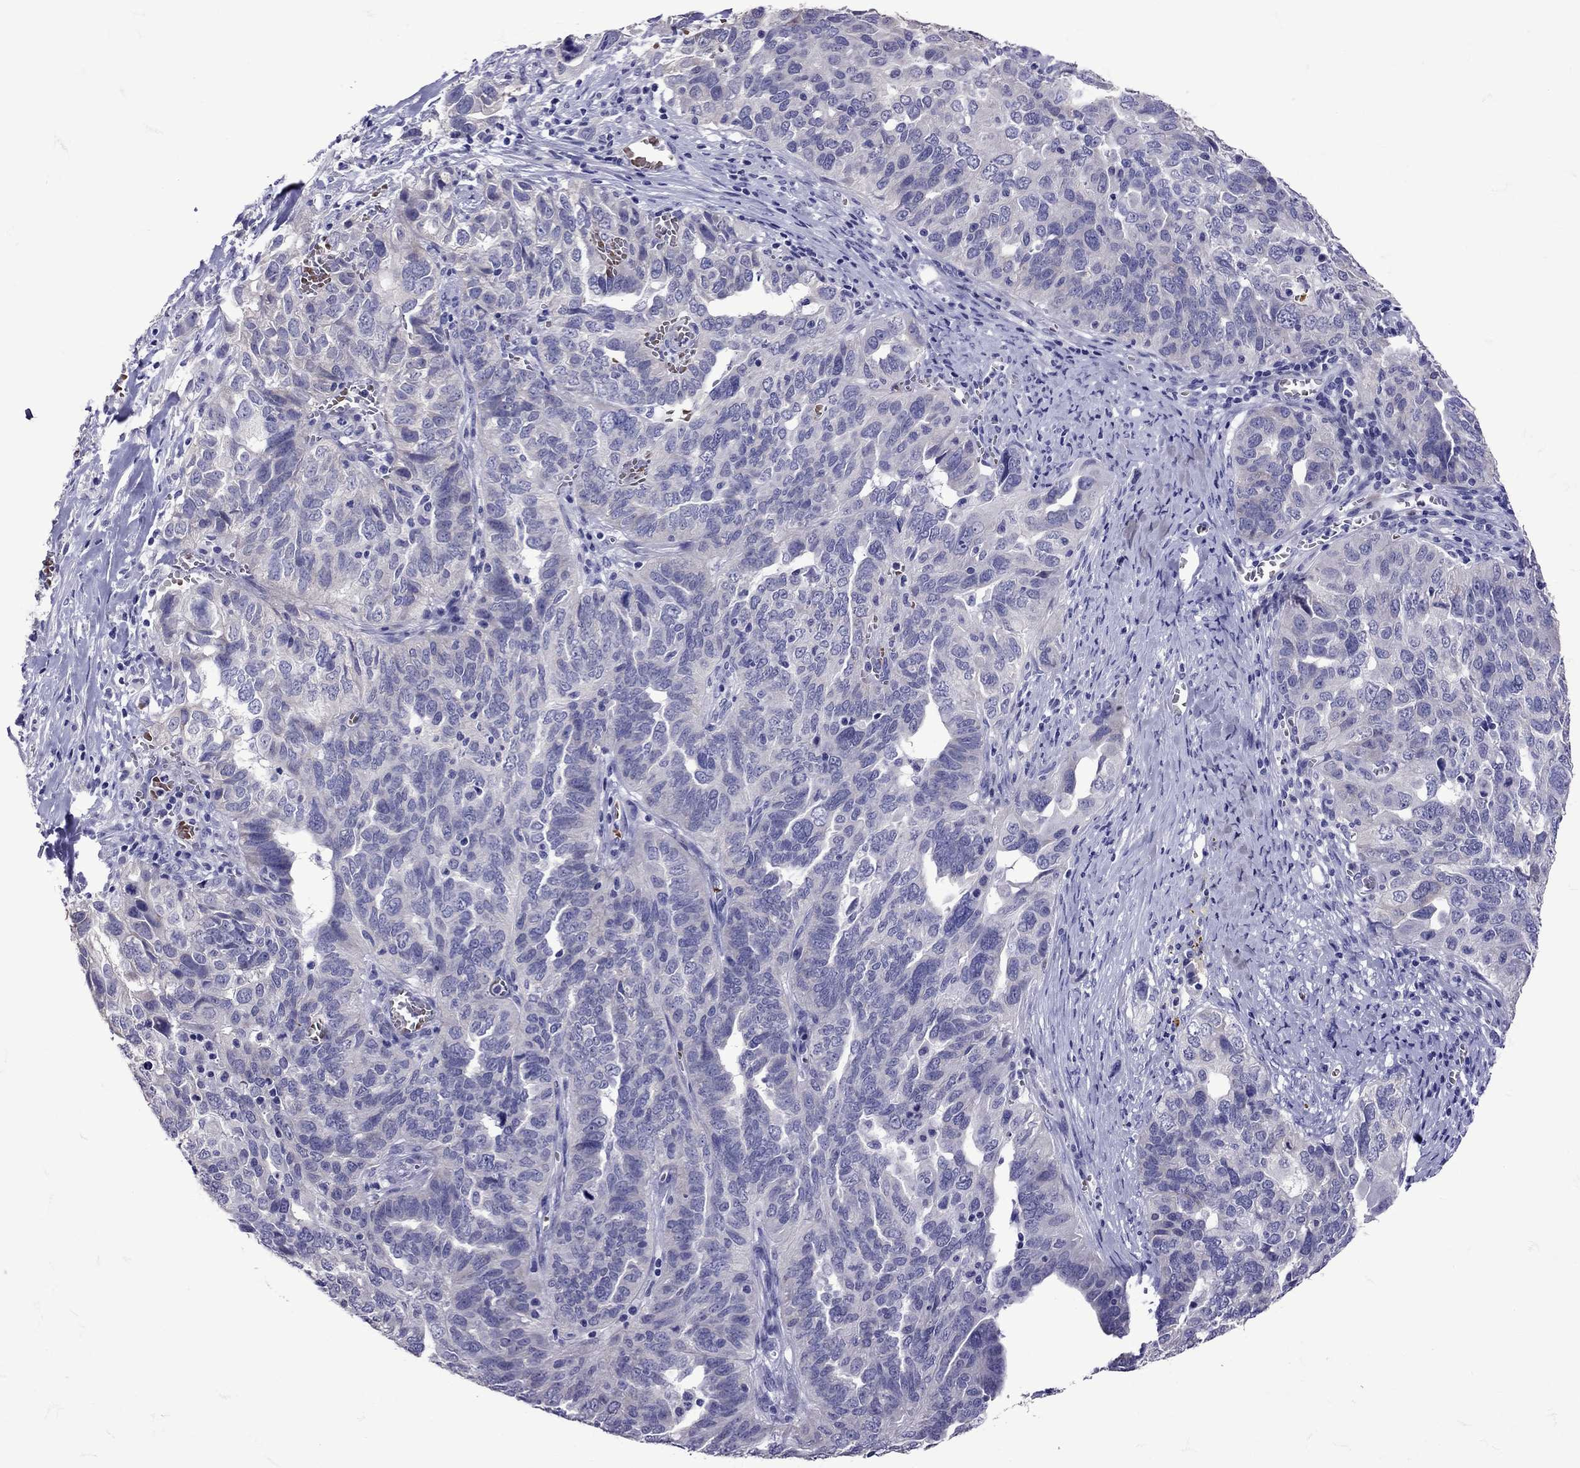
{"staining": {"intensity": "negative", "quantity": "none", "location": "none"}, "tissue": "ovarian cancer", "cell_type": "Tumor cells", "image_type": "cancer", "snomed": [{"axis": "morphology", "description": "Carcinoma, endometroid"}, {"axis": "topography", "description": "Soft tissue"}, {"axis": "topography", "description": "Ovary"}], "caption": "Micrograph shows no protein expression in tumor cells of ovarian cancer (endometroid carcinoma) tissue.", "gene": "TBR1", "patient": {"sex": "female", "age": 52}}